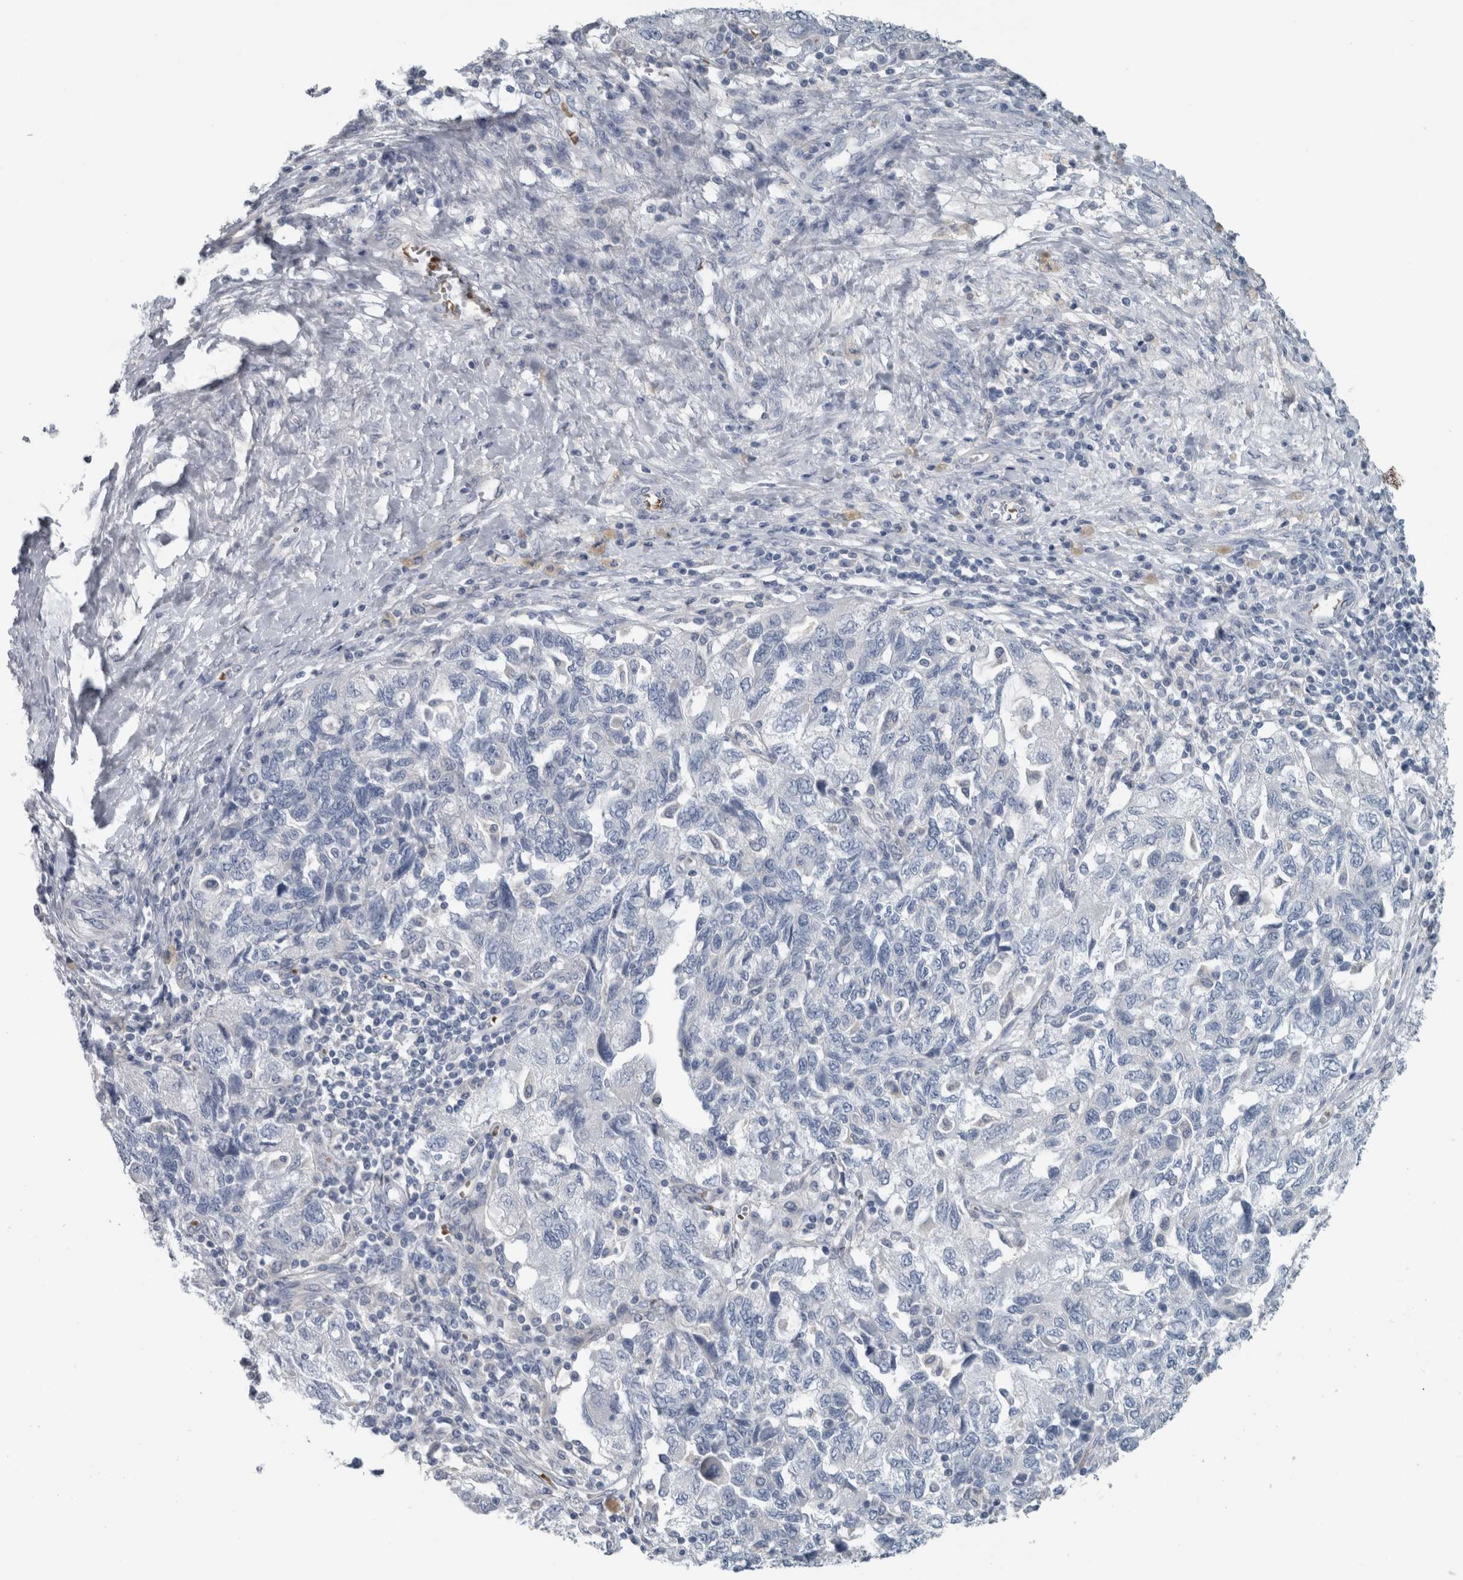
{"staining": {"intensity": "negative", "quantity": "none", "location": "none"}, "tissue": "ovarian cancer", "cell_type": "Tumor cells", "image_type": "cancer", "snomed": [{"axis": "morphology", "description": "Carcinoma, NOS"}, {"axis": "morphology", "description": "Cystadenocarcinoma, serous, NOS"}, {"axis": "topography", "description": "Ovary"}], "caption": "The photomicrograph exhibits no significant positivity in tumor cells of ovarian cancer. (DAB (3,3'-diaminobenzidine) immunohistochemistry visualized using brightfield microscopy, high magnification).", "gene": "SH3GL2", "patient": {"sex": "female", "age": 69}}